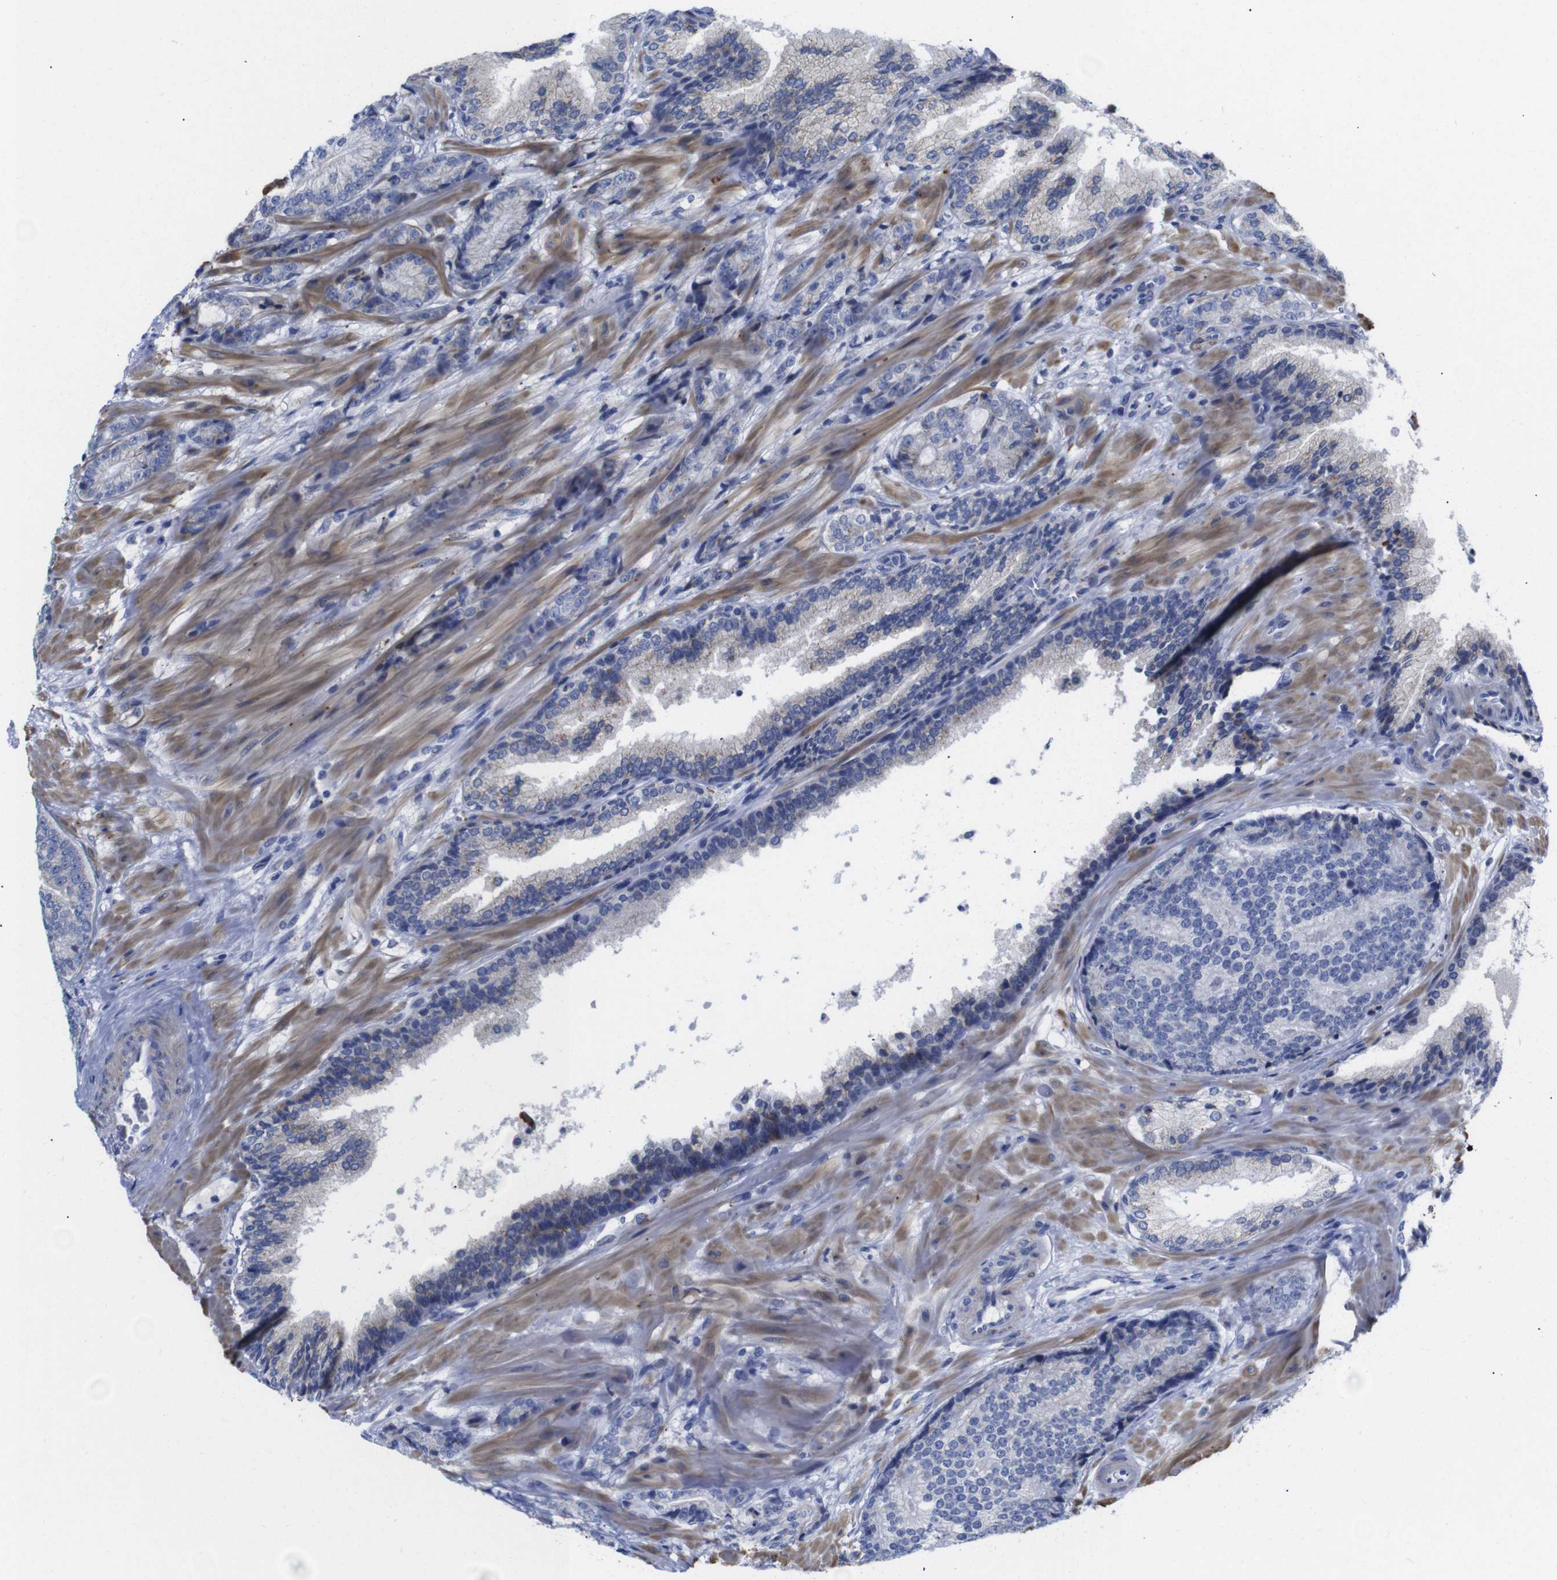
{"staining": {"intensity": "negative", "quantity": "none", "location": "none"}, "tissue": "prostate cancer", "cell_type": "Tumor cells", "image_type": "cancer", "snomed": [{"axis": "morphology", "description": "Adenocarcinoma, High grade"}, {"axis": "topography", "description": "Prostate"}], "caption": "Tumor cells are negative for brown protein staining in prostate cancer.", "gene": "LRRC55", "patient": {"sex": "male", "age": 61}}